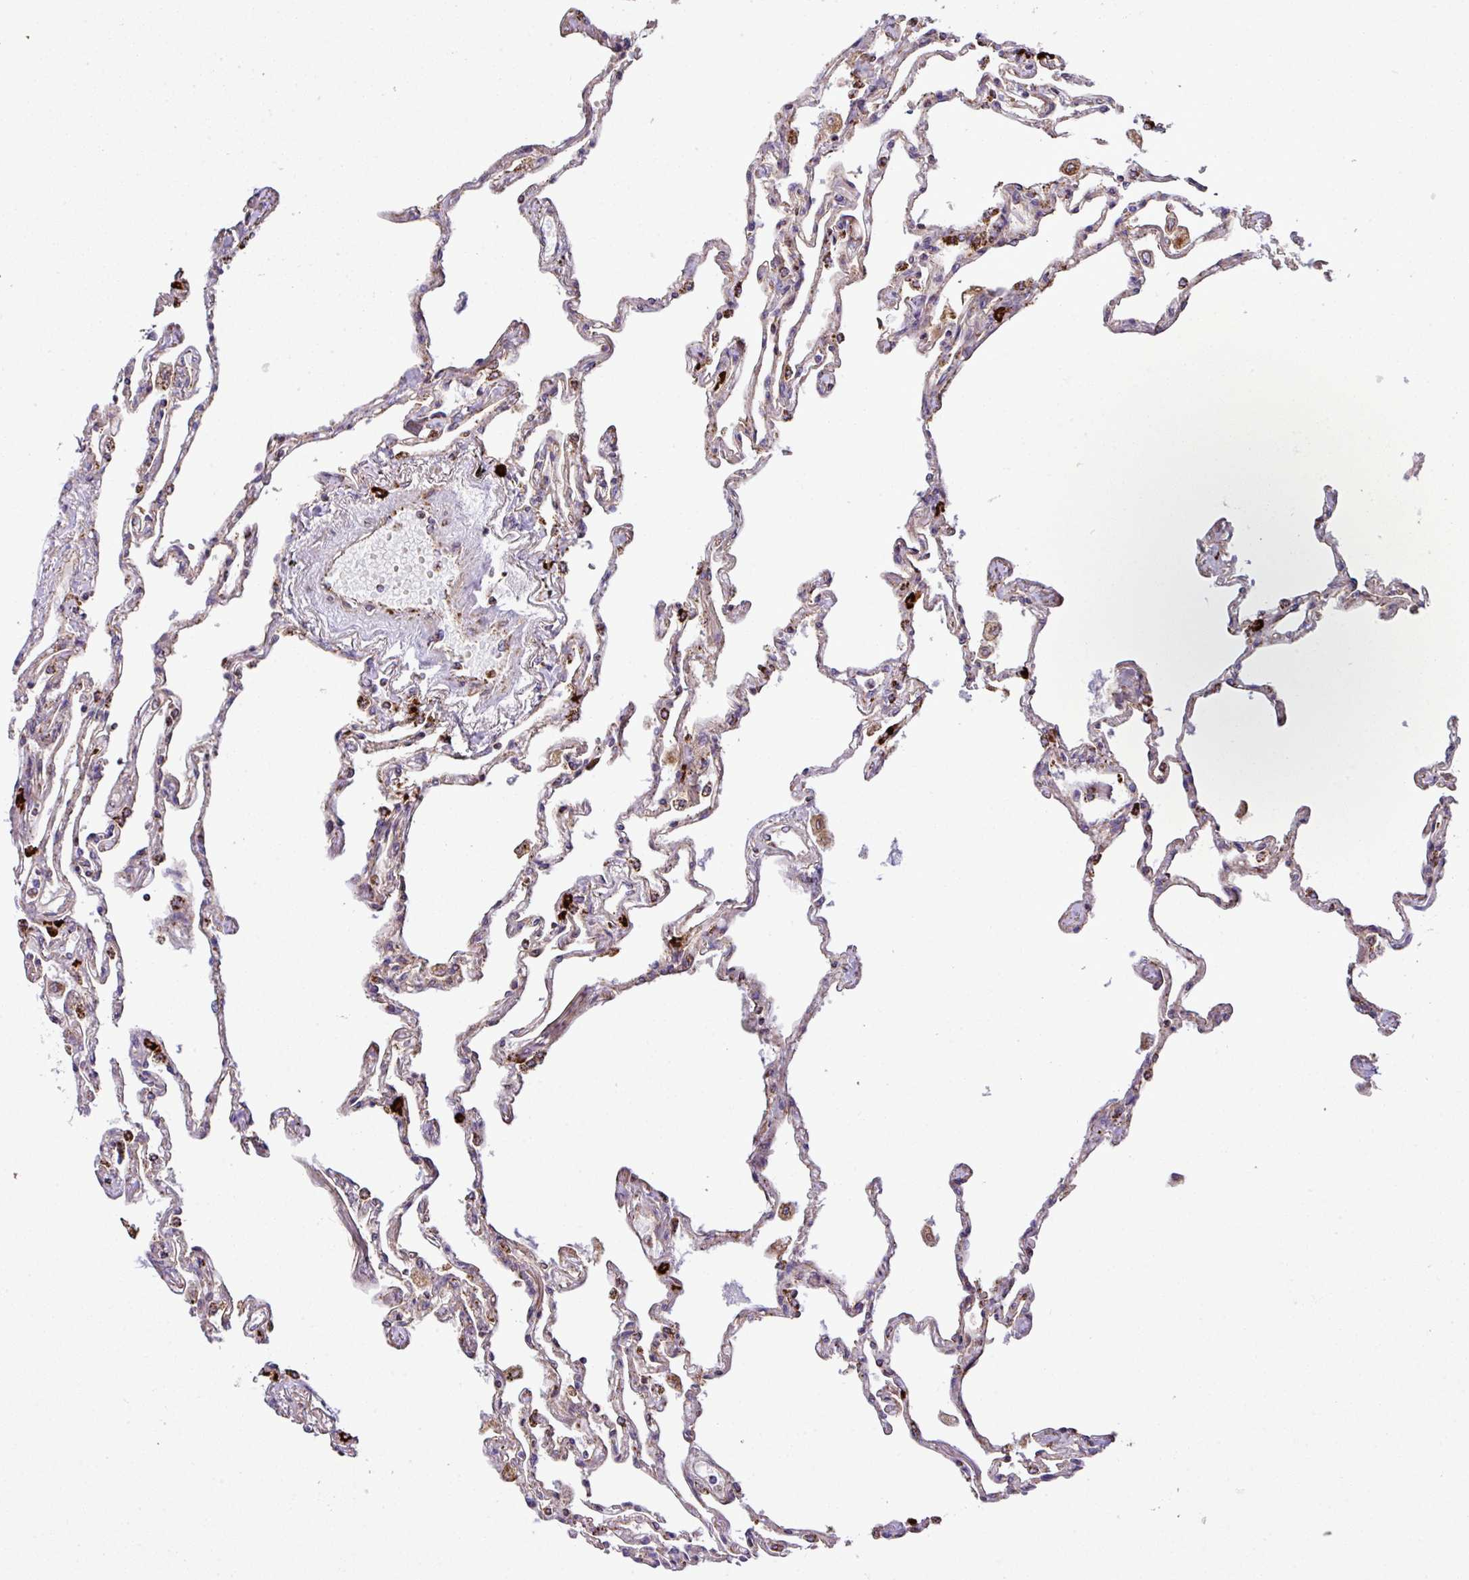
{"staining": {"intensity": "moderate", "quantity": "25%-75%", "location": "cytoplasmic/membranous"}, "tissue": "lung", "cell_type": "Alveolar cells", "image_type": "normal", "snomed": [{"axis": "morphology", "description": "Normal tissue, NOS"}, {"axis": "topography", "description": "Lung"}], "caption": "The photomicrograph shows staining of normal lung, revealing moderate cytoplasmic/membranous protein staining (brown color) within alveolar cells. The staining was performed using DAB, with brown indicating positive protein expression. Nuclei are stained blue with hematoxylin.", "gene": "ZNF569", "patient": {"sex": "female", "age": 67}}